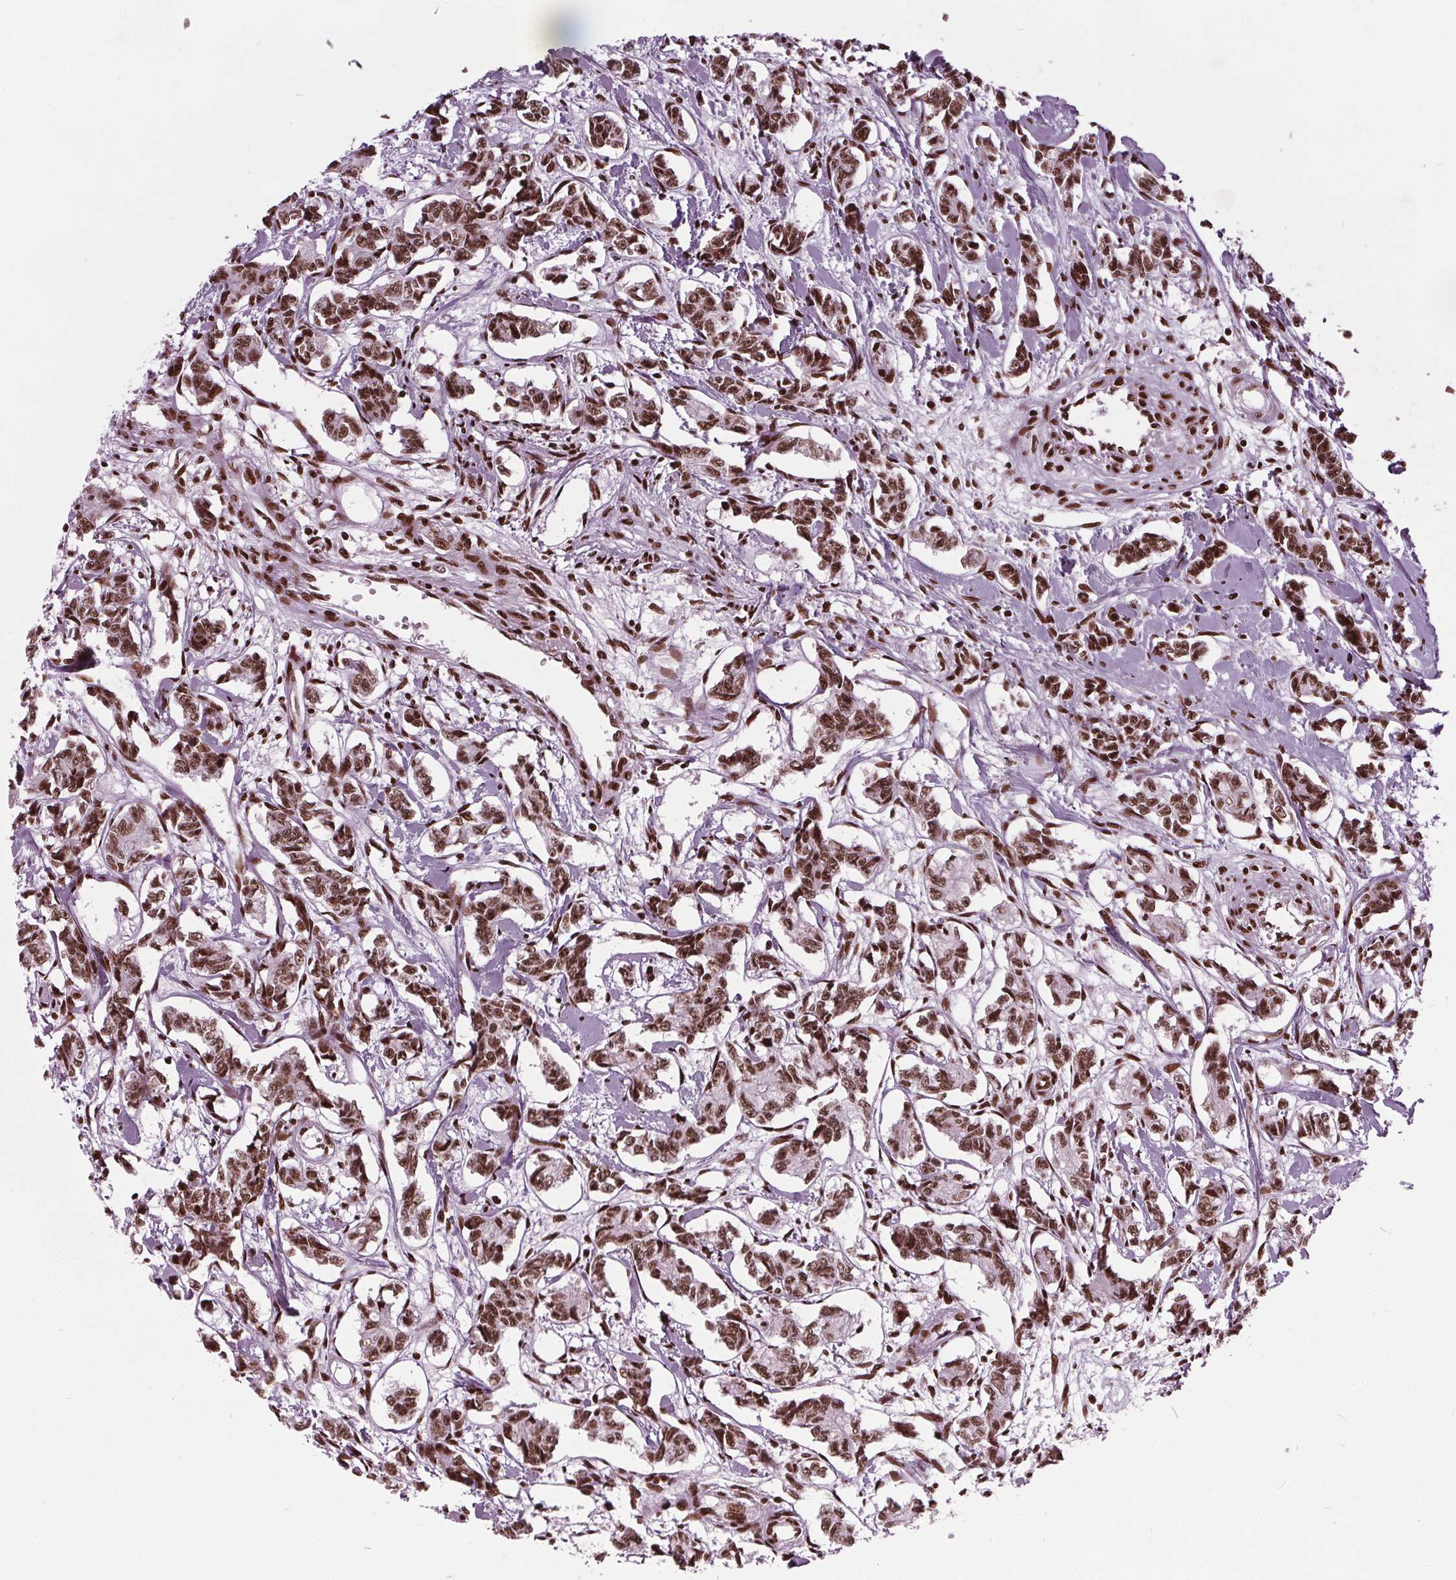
{"staining": {"intensity": "strong", "quantity": ">75%", "location": "nuclear"}, "tissue": "carcinoid", "cell_type": "Tumor cells", "image_type": "cancer", "snomed": [{"axis": "morphology", "description": "Carcinoid, malignant, NOS"}, {"axis": "topography", "description": "Kidney"}], "caption": "Immunohistochemical staining of human carcinoid (malignant) demonstrates high levels of strong nuclear staining in approximately >75% of tumor cells. The staining is performed using DAB brown chromogen to label protein expression. The nuclei are counter-stained blue using hematoxylin.", "gene": "BRD4", "patient": {"sex": "female", "age": 41}}